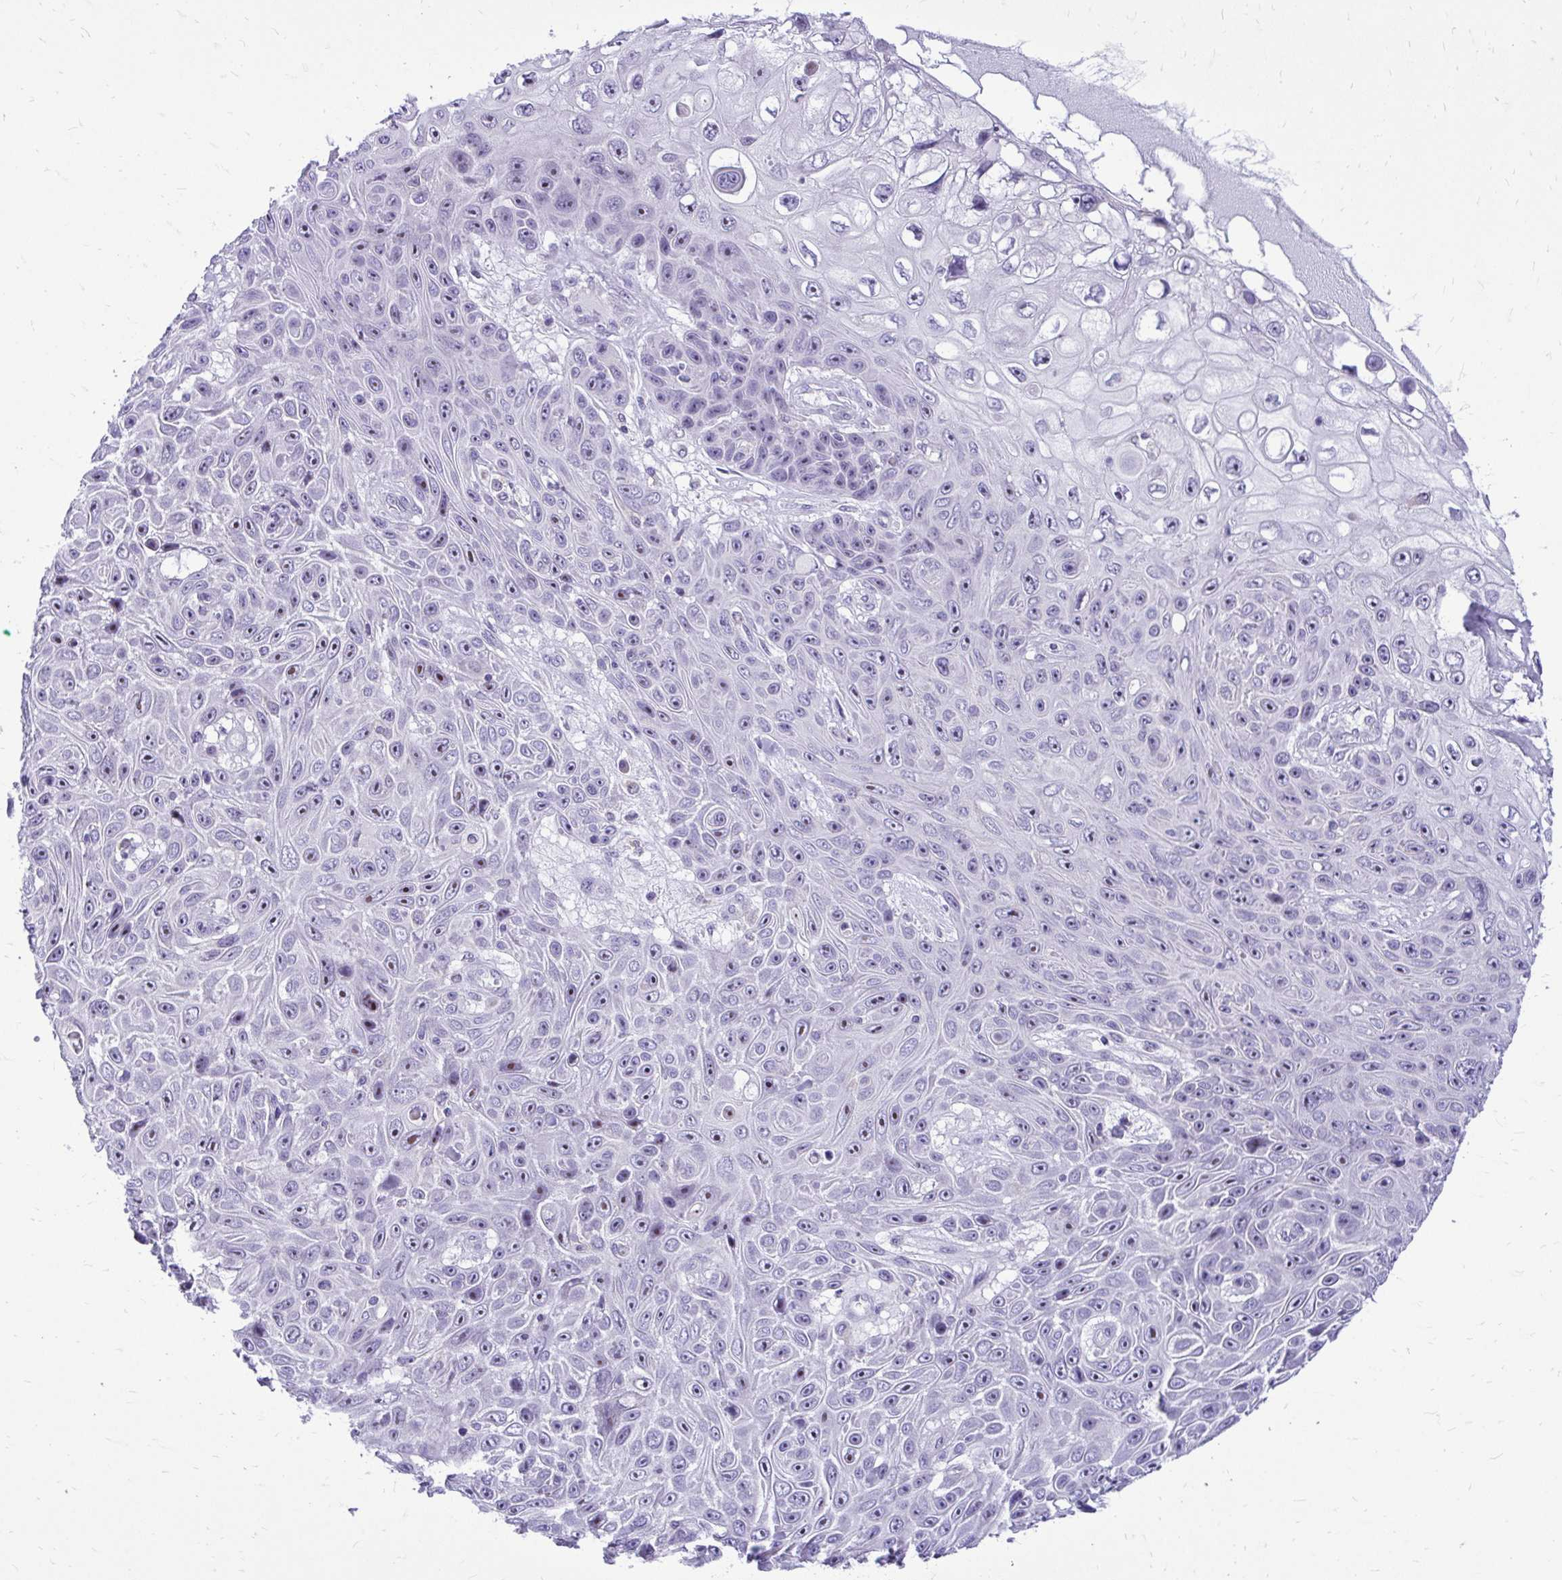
{"staining": {"intensity": "moderate", "quantity": "<25%", "location": "nuclear"}, "tissue": "skin cancer", "cell_type": "Tumor cells", "image_type": "cancer", "snomed": [{"axis": "morphology", "description": "Squamous cell carcinoma, NOS"}, {"axis": "topography", "description": "Skin"}], "caption": "Skin squamous cell carcinoma tissue exhibits moderate nuclear expression in about <25% of tumor cells, visualized by immunohistochemistry.", "gene": "NIFK", "patient": {"sex": "male", "age": 82}}